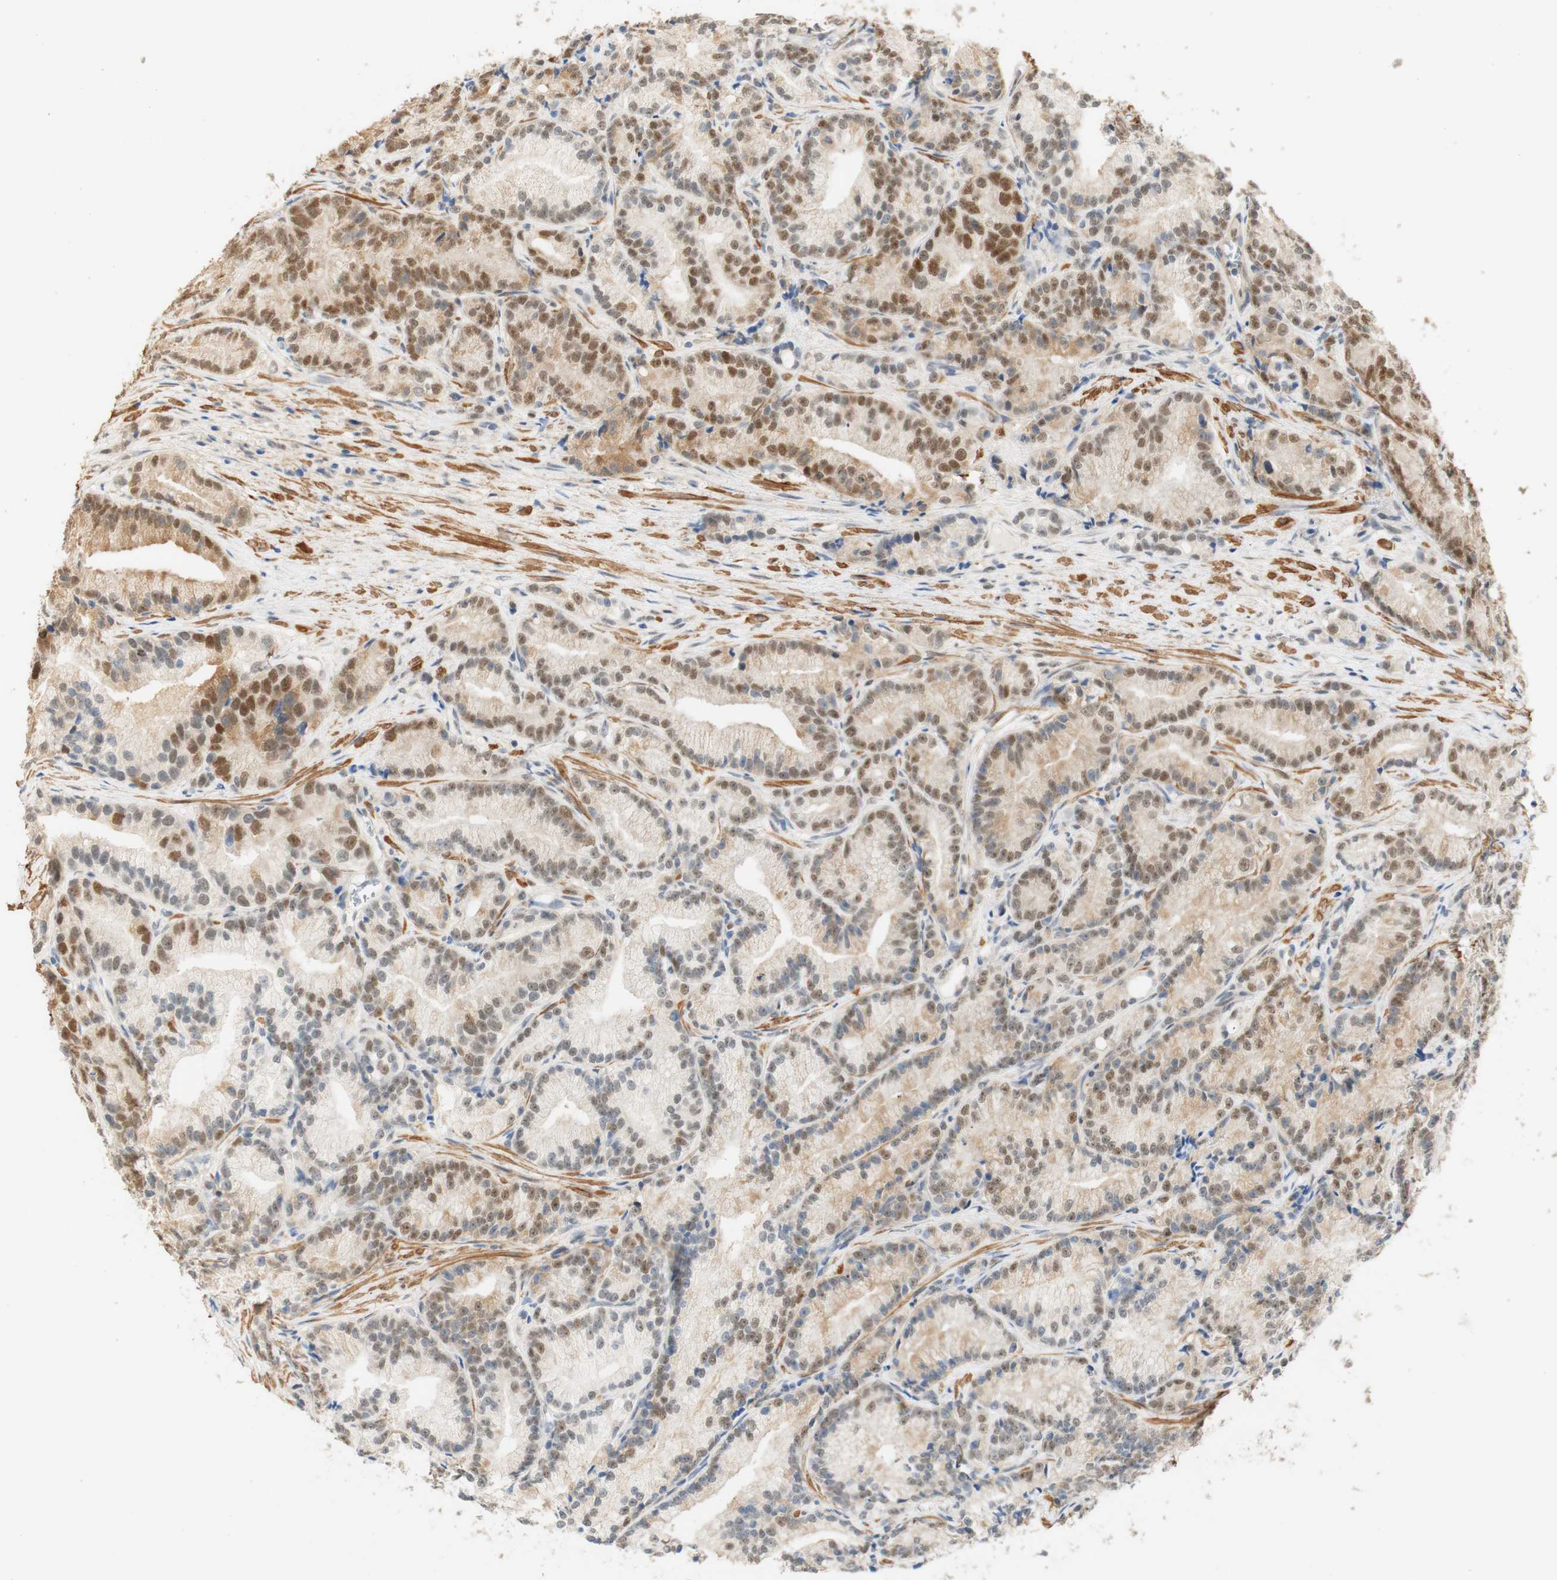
{"staining": {"intensity": "moderate", "quantity": "25%-75%", "location": "nuclear"}, "tissue": "prostate cancer", "cell_type": "Tumor cells", "image_type": "cancer", "snomed": [{"axis": "morphology", "description": "Adenocarcinoma, Low grade"}, {"axis": "topography", "description": "Prostate"}], "caption": "Tumor cells exhibit medium levels of moderate nuclear staining in about 25%-75% of cells in adenocarcinoma (low-grade) (prostate).", "gene": "MAP3K4", "patient": {"sex": "male", "age": 89}}